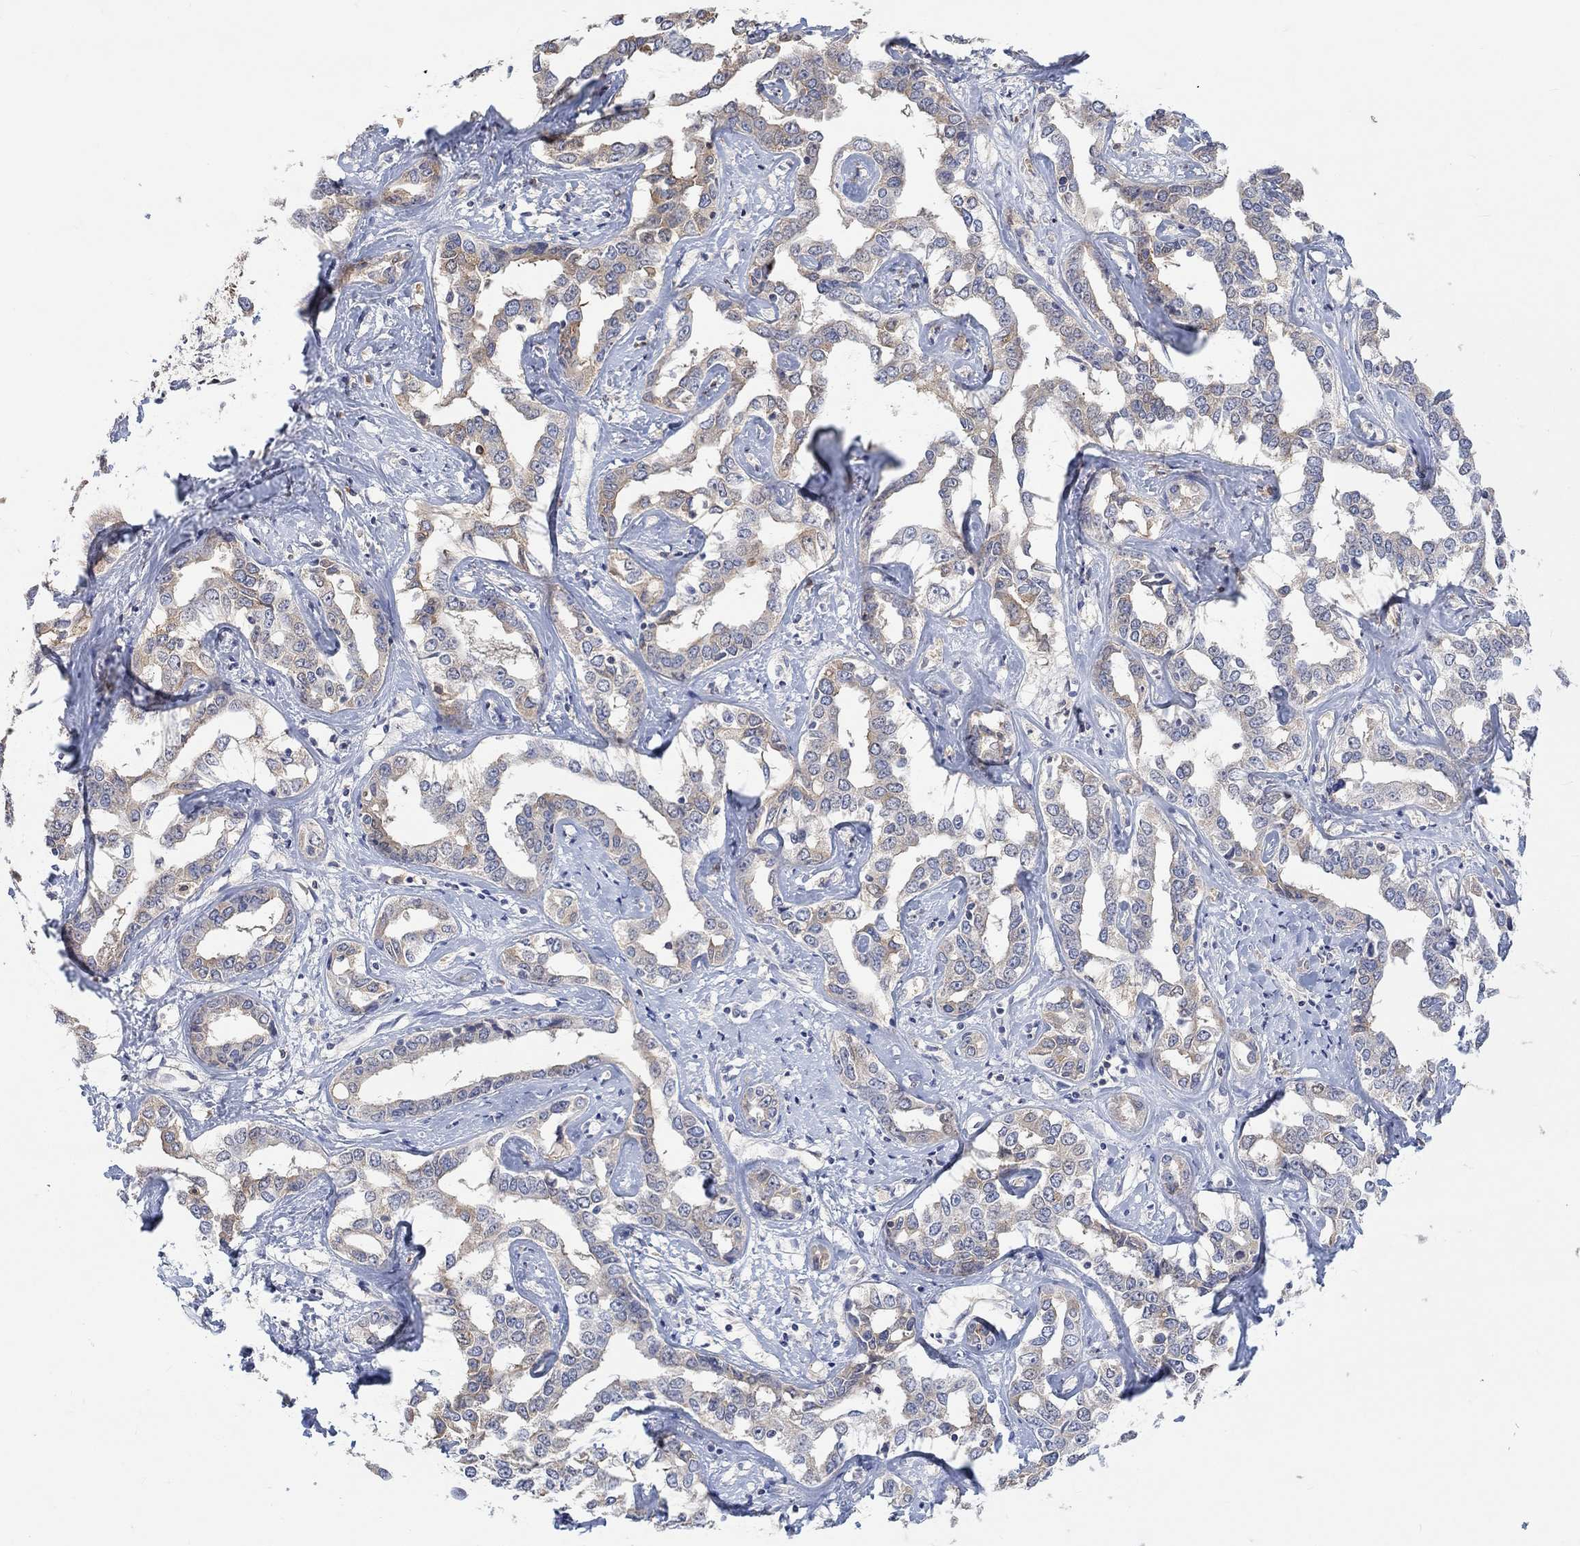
{"staining": {"intensity": "moderate", "quantity": "<25%", "location": "cytoplasmic/membranous"}, "tissue": "liver cancer", "cell_type": "Tumor cells", "image_type": "cancer", "snomed": [{"axis": "morphology", "description": "Cholangiocarcinoma"}, {"axis": "topography", "description": "Liver"}], "caption": "This histopathology image demonstrates IHC staining of liver cancer, with low moderate cytoplasmic/membranous staining in approximately <25% of tumor cells.", "gene": "MSTN", "patient": {"sex": "male", "age": 59}}